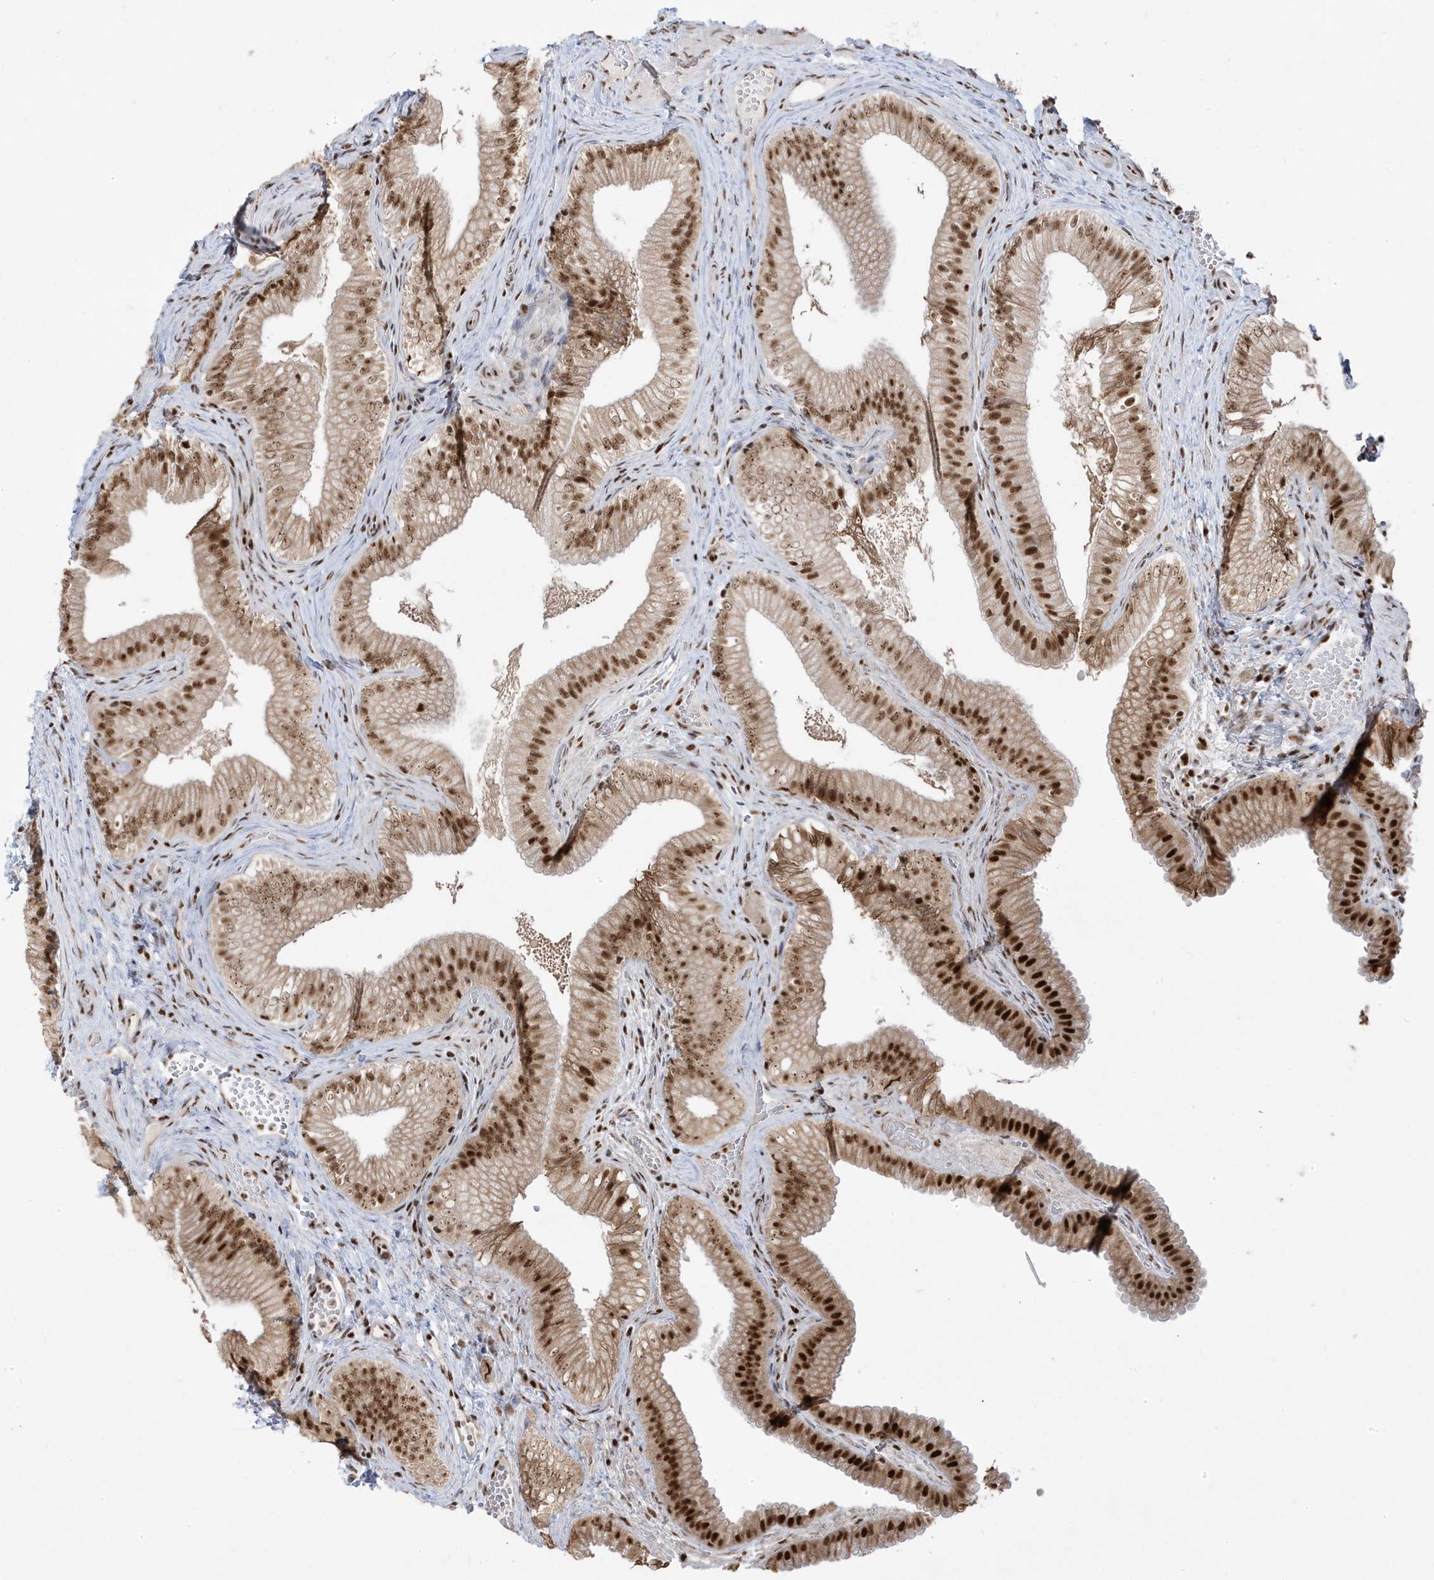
{"staining": {"intensity": "strong", "quantity": ">75%", "location": "nuclear"}, "tissue": "gallbladder", "cell_type": "Glandular cells", "image_type": "normal", "snomed": [{"axis": "morphology", "description": "Normal tissue, NOS"}, {"axis": "topography", "description": "Gallbladder"}], "caption": "IHC photomicrograph of unremarkable gallbladder stained for a protein (brown), which reveals high levels of strong nuclear expression in about >75% of glandular cells.", "gene": "MTREX", "patient": {"sex": "female", "age": 30}}